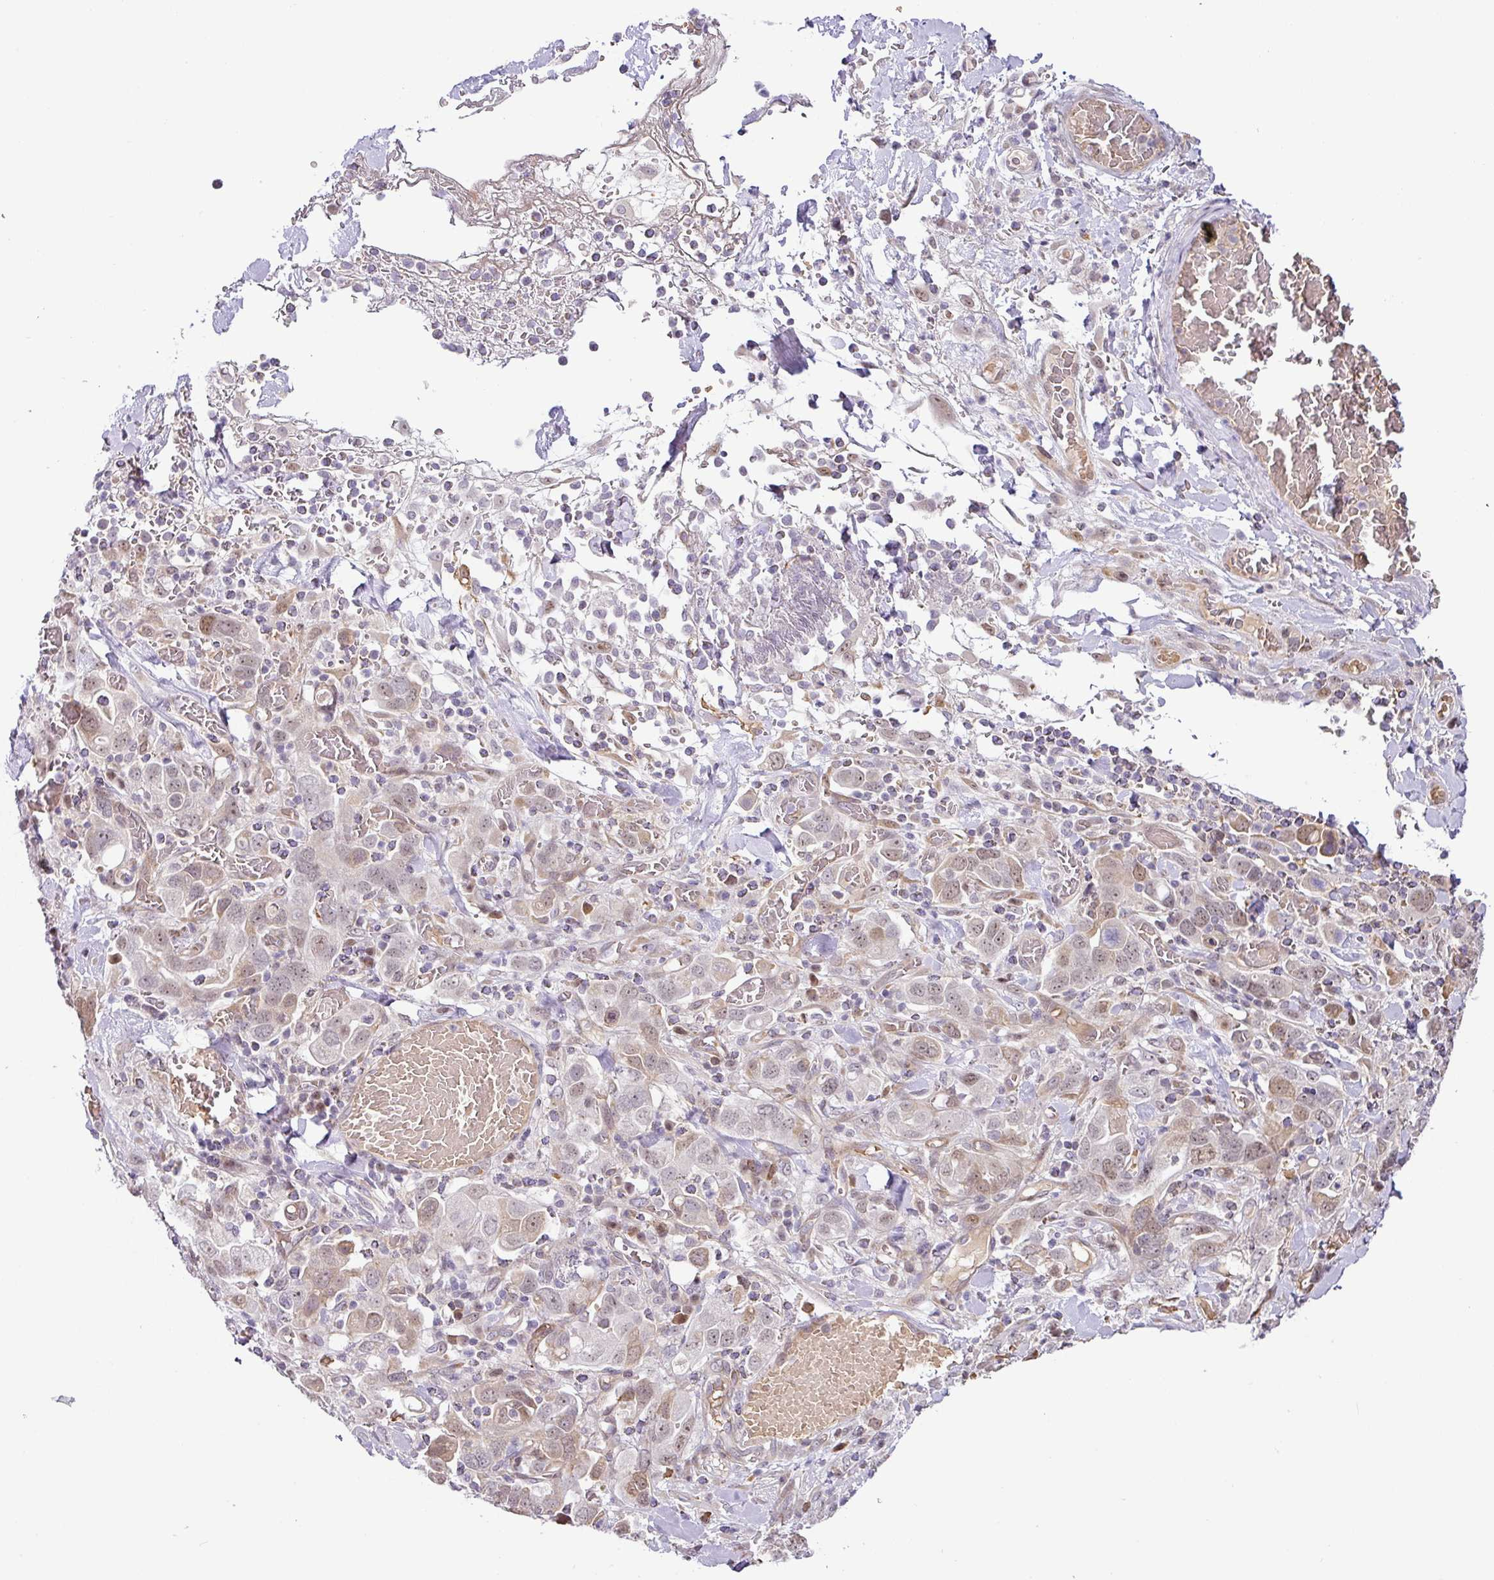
{"staining": {"intensity": "moderate", "quantity": "25%-75%", "location": "nuclear"}, "tissue": "stomach cancer", "cell_type": "Tumor cells", "image_type": "cancer", "snomed": [{"axis": "morphology", "description": "Adenocarcinoma, NOS"}, {"axis": "topography", "description": "Stomach, upper"}, {"axis": "topography", "description": "Stomach"}], "caption": "An image of stomach cancer stained for a protein displays moderate nuclear brown staining in tumor cells.", "gene": "PARP2", "patient": {"sex": "male", "age": 62}}